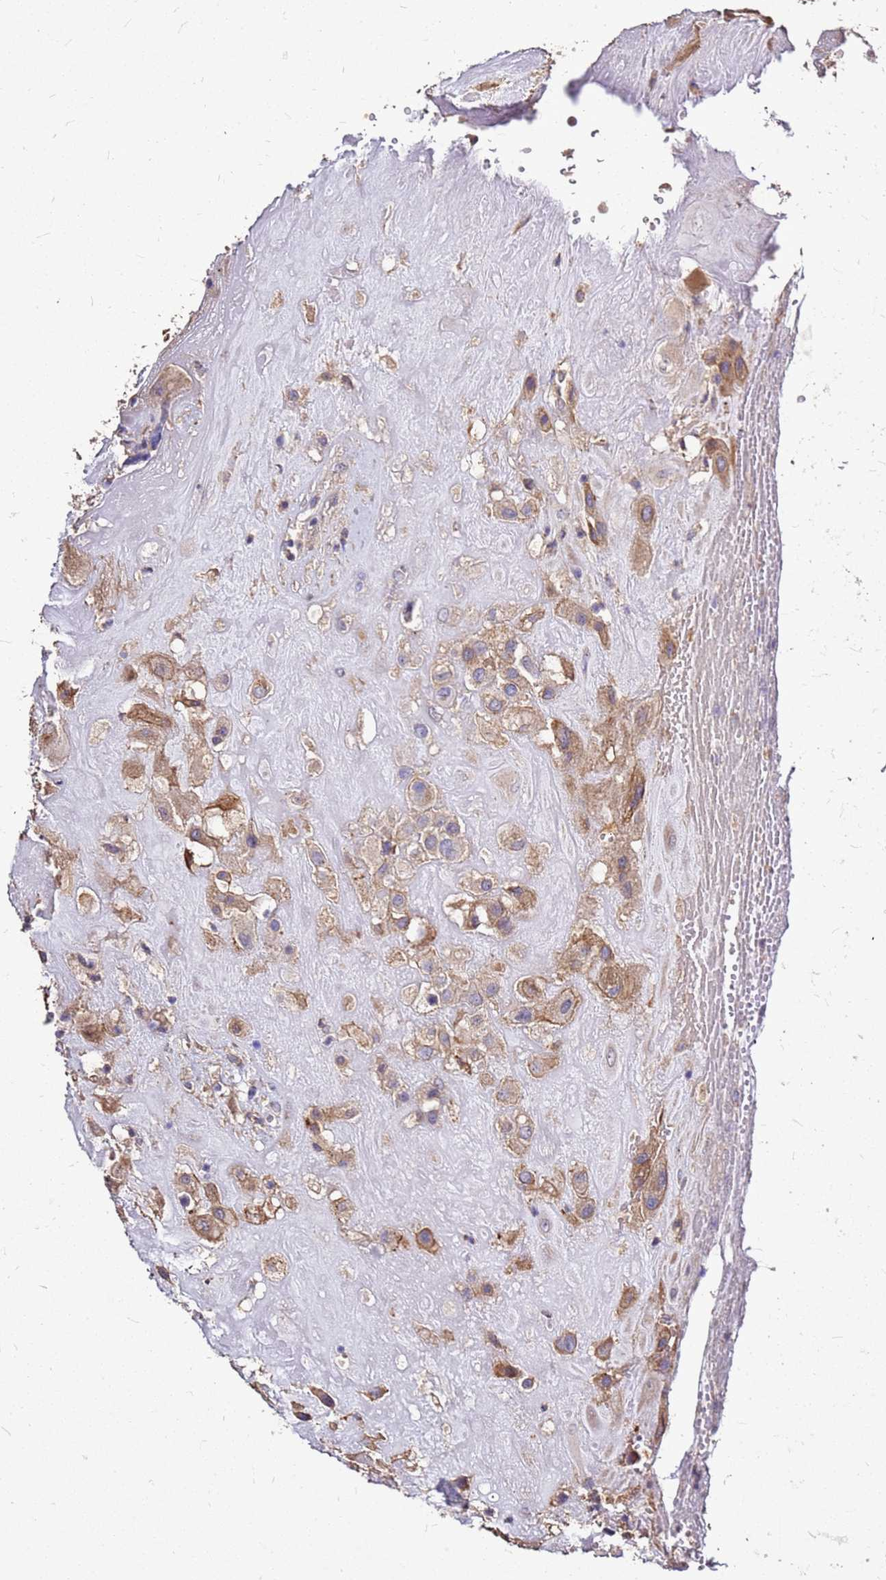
{"staining": {"intensity": "moderate", "quantity": ">75%", "location": "cytoplasmic/membranous"}, "tissue": "placenta", "cell_type": "Decidual cells", "image_type": "normal", "snomed": [{"axis": "morphology", "description": "Normal tissue, NOS"}, {"axis": "topography", "description": "Placenta"}], "caption": "A photomicrograph of placenta stained for a protein demonstrates moderate cytoplasmic/membranous brown staining in decidual cells.", "gene": "EXD3", "patient": {"sex": "female", "age": 32}}